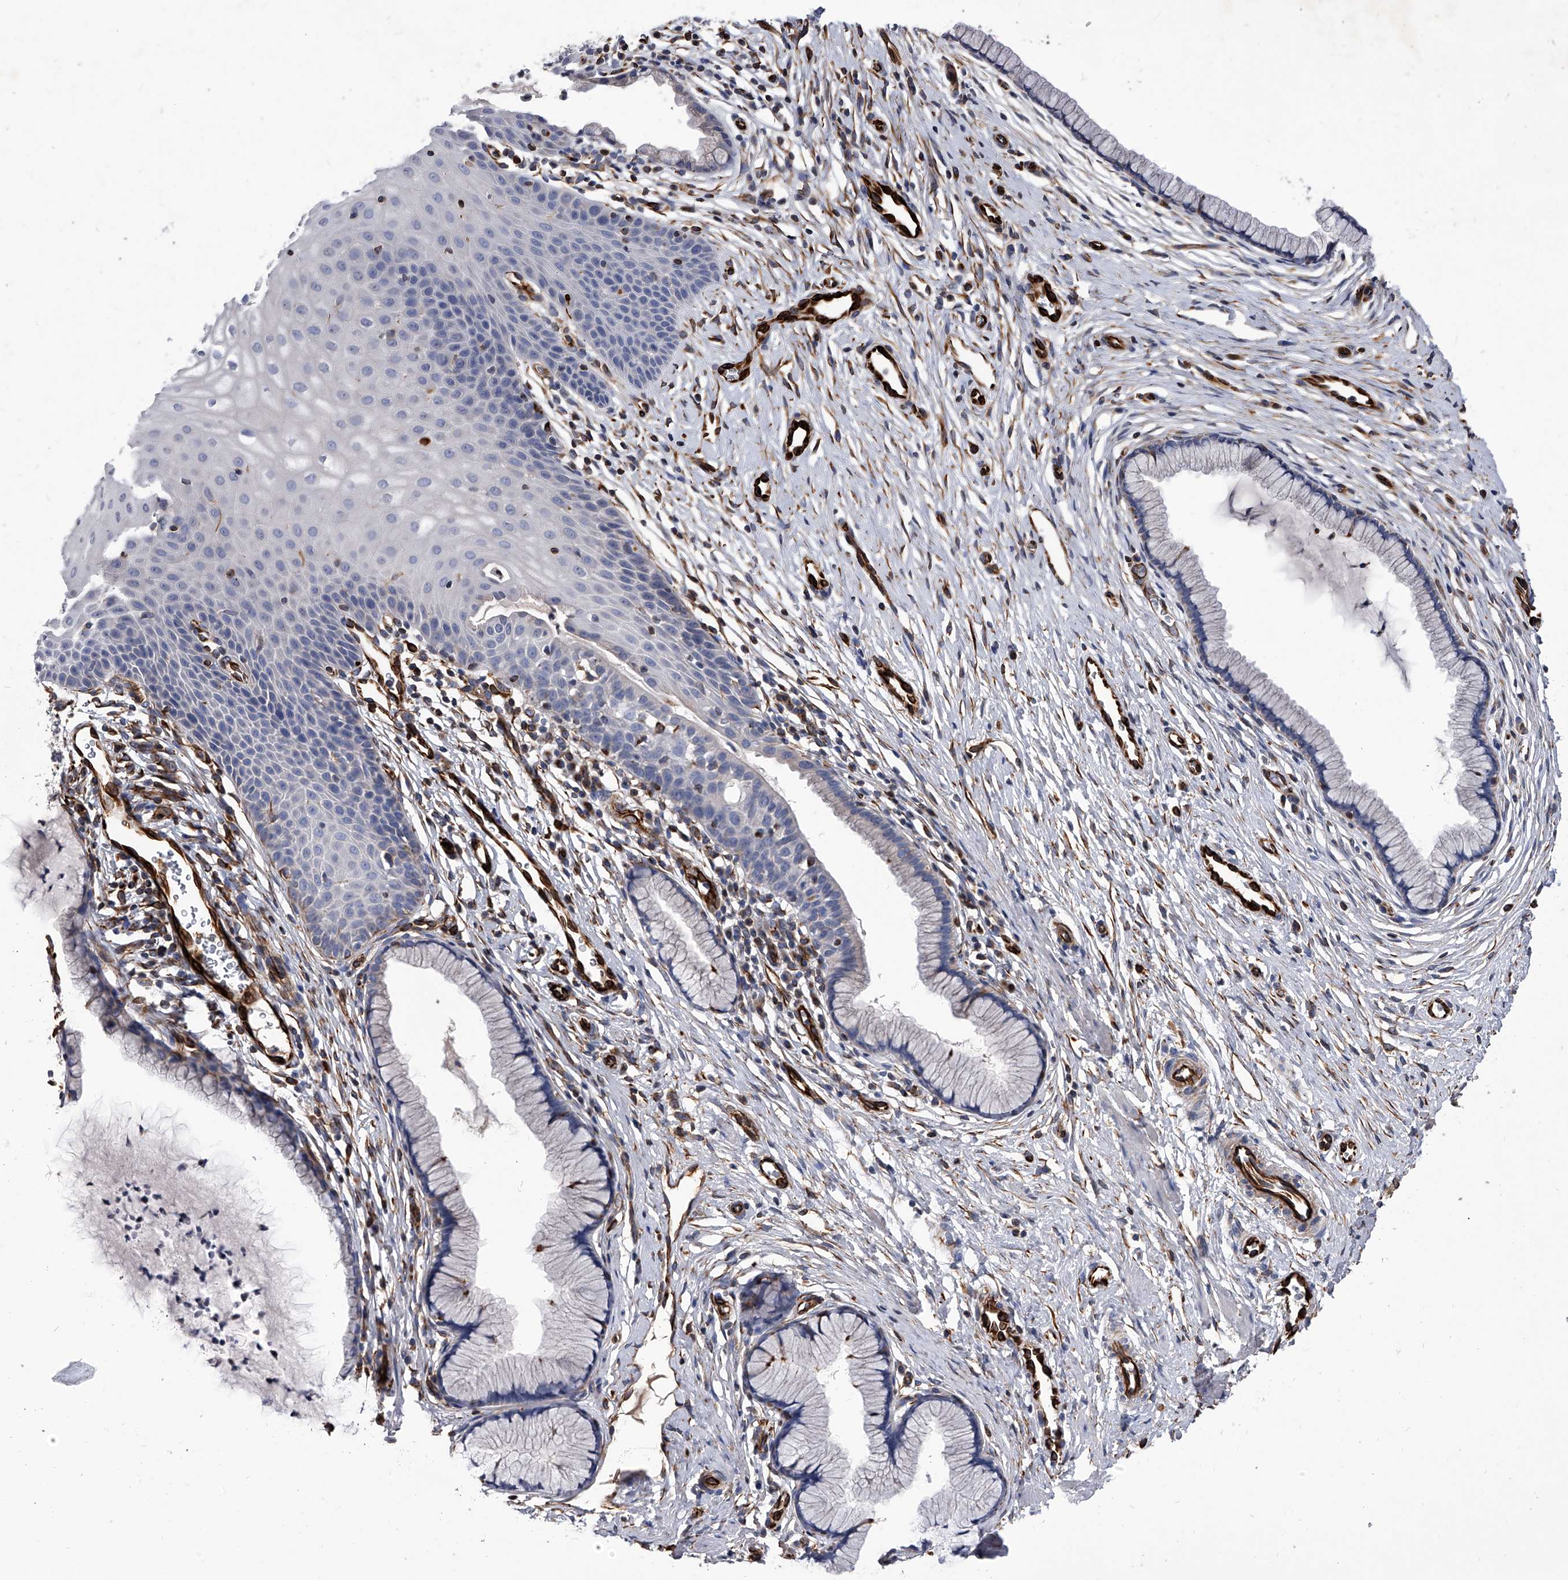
{"staining": {"intensity": "moderate", "quantity": "<25%", "location": "cytoplasmic/membranous"}, "tissue": "cervix", "cell_type": "Glandular cells", "image_type": "normal", "snomed": [{"axis": "morphology", "description": "Normal tissue, NOS"}, {"axis": "topography", "description": "Cervix"}], "caption": "Immunohistochemistry micrograph of normal cervix stained for a protein (brown), which reveals low levels of moderate cytoplasmic/membranous staining in approximately <25% of glandular cells.", "gene": "EFCAB7", "patient": {"sex": "female", "age": 36}}